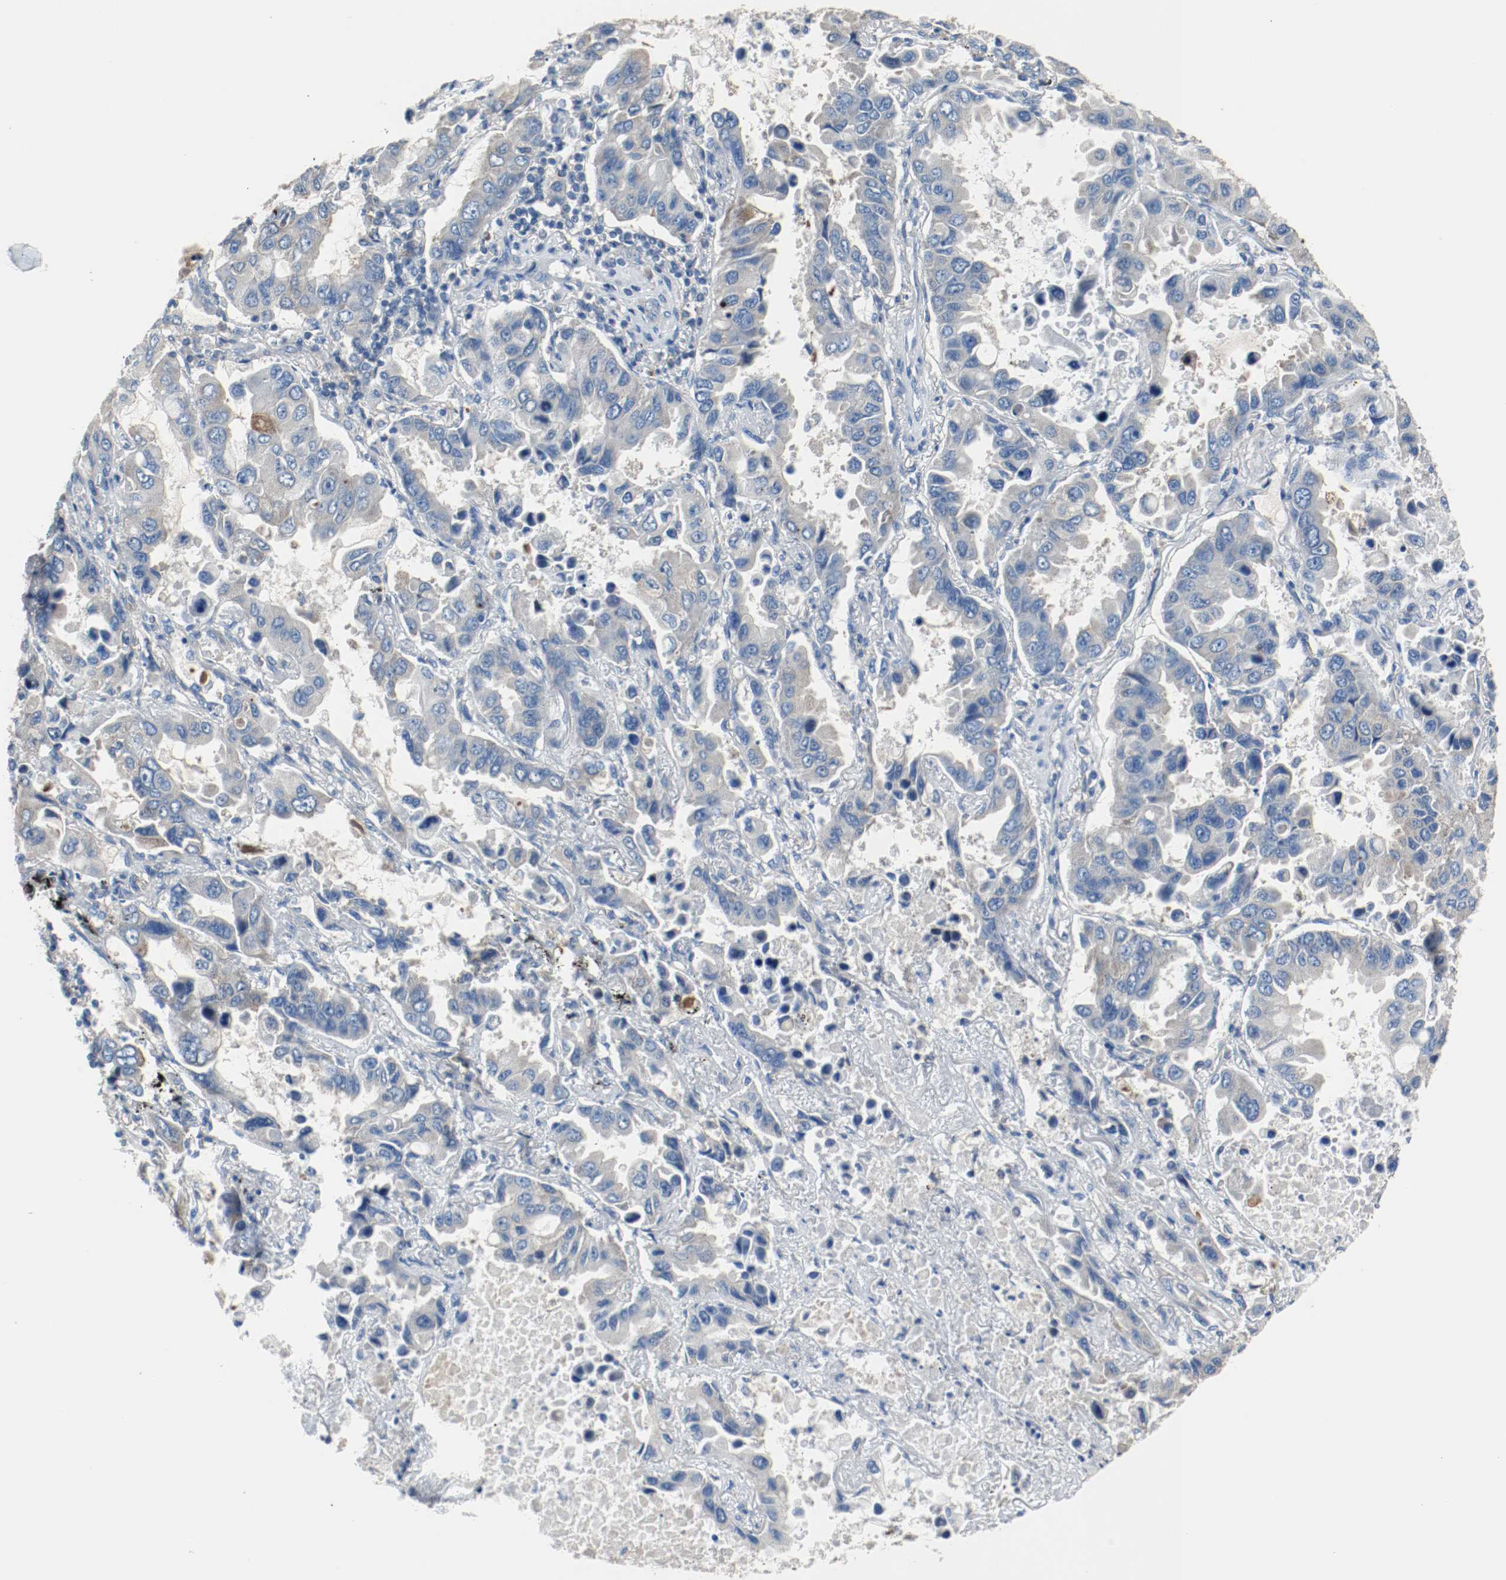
{"staining": {"intensity": "negative", "quantity": "none", "location": "none"}, "tissue": "lung cancer", "cell_type": "Tumor cells", "image_type": "cancer", "snomed": [{"axis": "morphology", "description": "Adenocarcinoma, NOS"}, {"axis": "topography", "description": "Lung"}], "caption": "Immunohistochemistry (IHC) photomicrograph of human lung cancer stained for a protein (brown), which exhibits no positivity in tumor cells. (Brightfield microscopy of DAB immunohistochemistry at high magnification).", "gene": "TUBA3D", "patient": {"sex": "male", "age": 64}}